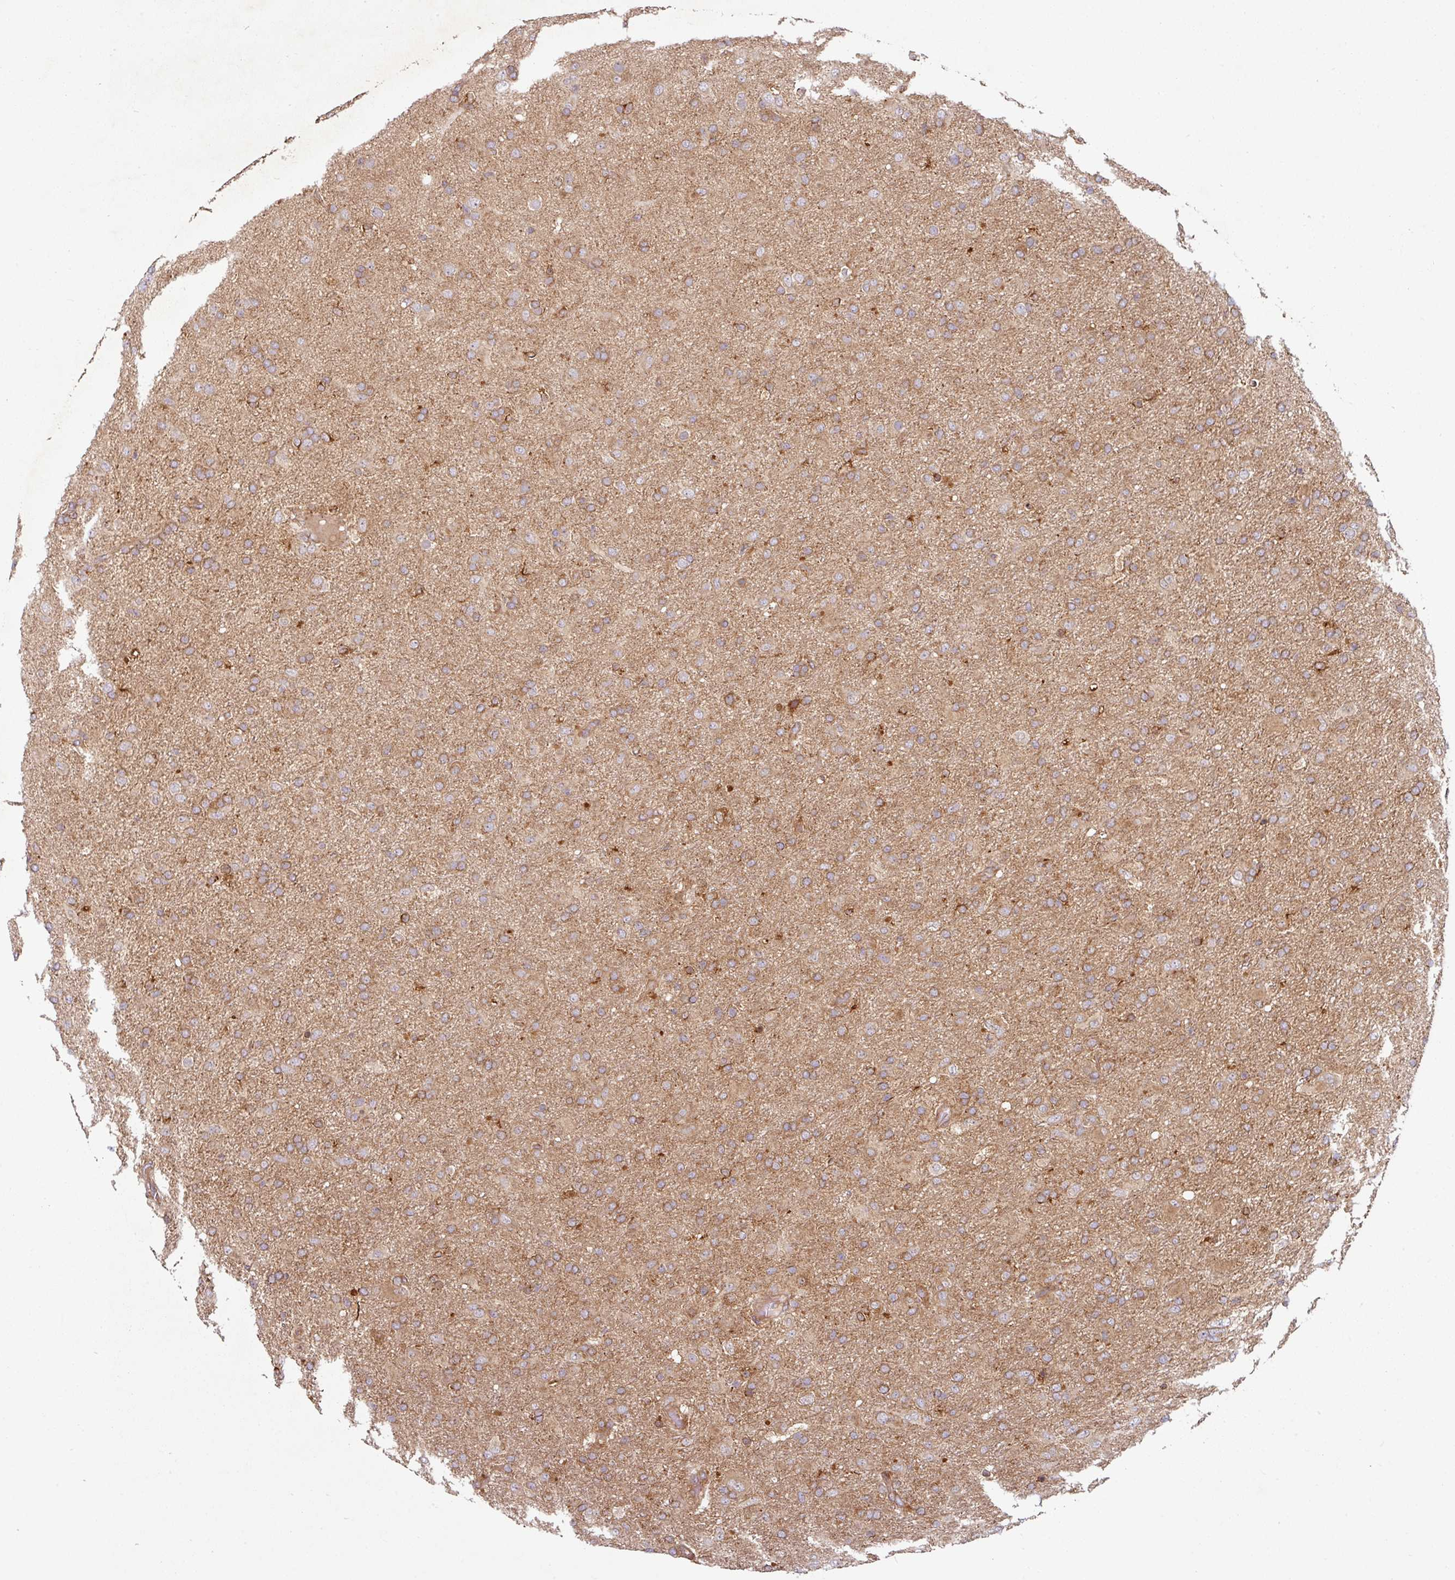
{"staining": {"intensity": "moderate", "quantity": ">75%", "location": "cytoplasmic/membranous"}, "tissue": "glioma", "cell_type": "Tumor cells", "image_type": "cancer", "snomed": [{"axis": "morphology", "description": "Glioma, malignant, Low grade"}, {"axis": "topography", "description": "Brain"}], "caption": "Immunohistochemical staining of malignant low-grade glioma demonstrates medium levels of moderate cytoplasmic/membranous protein positivity in approximately >75% of tumor cells.", "gene": "RAB5A", "patient": {"sex": "male", "age": 65}}